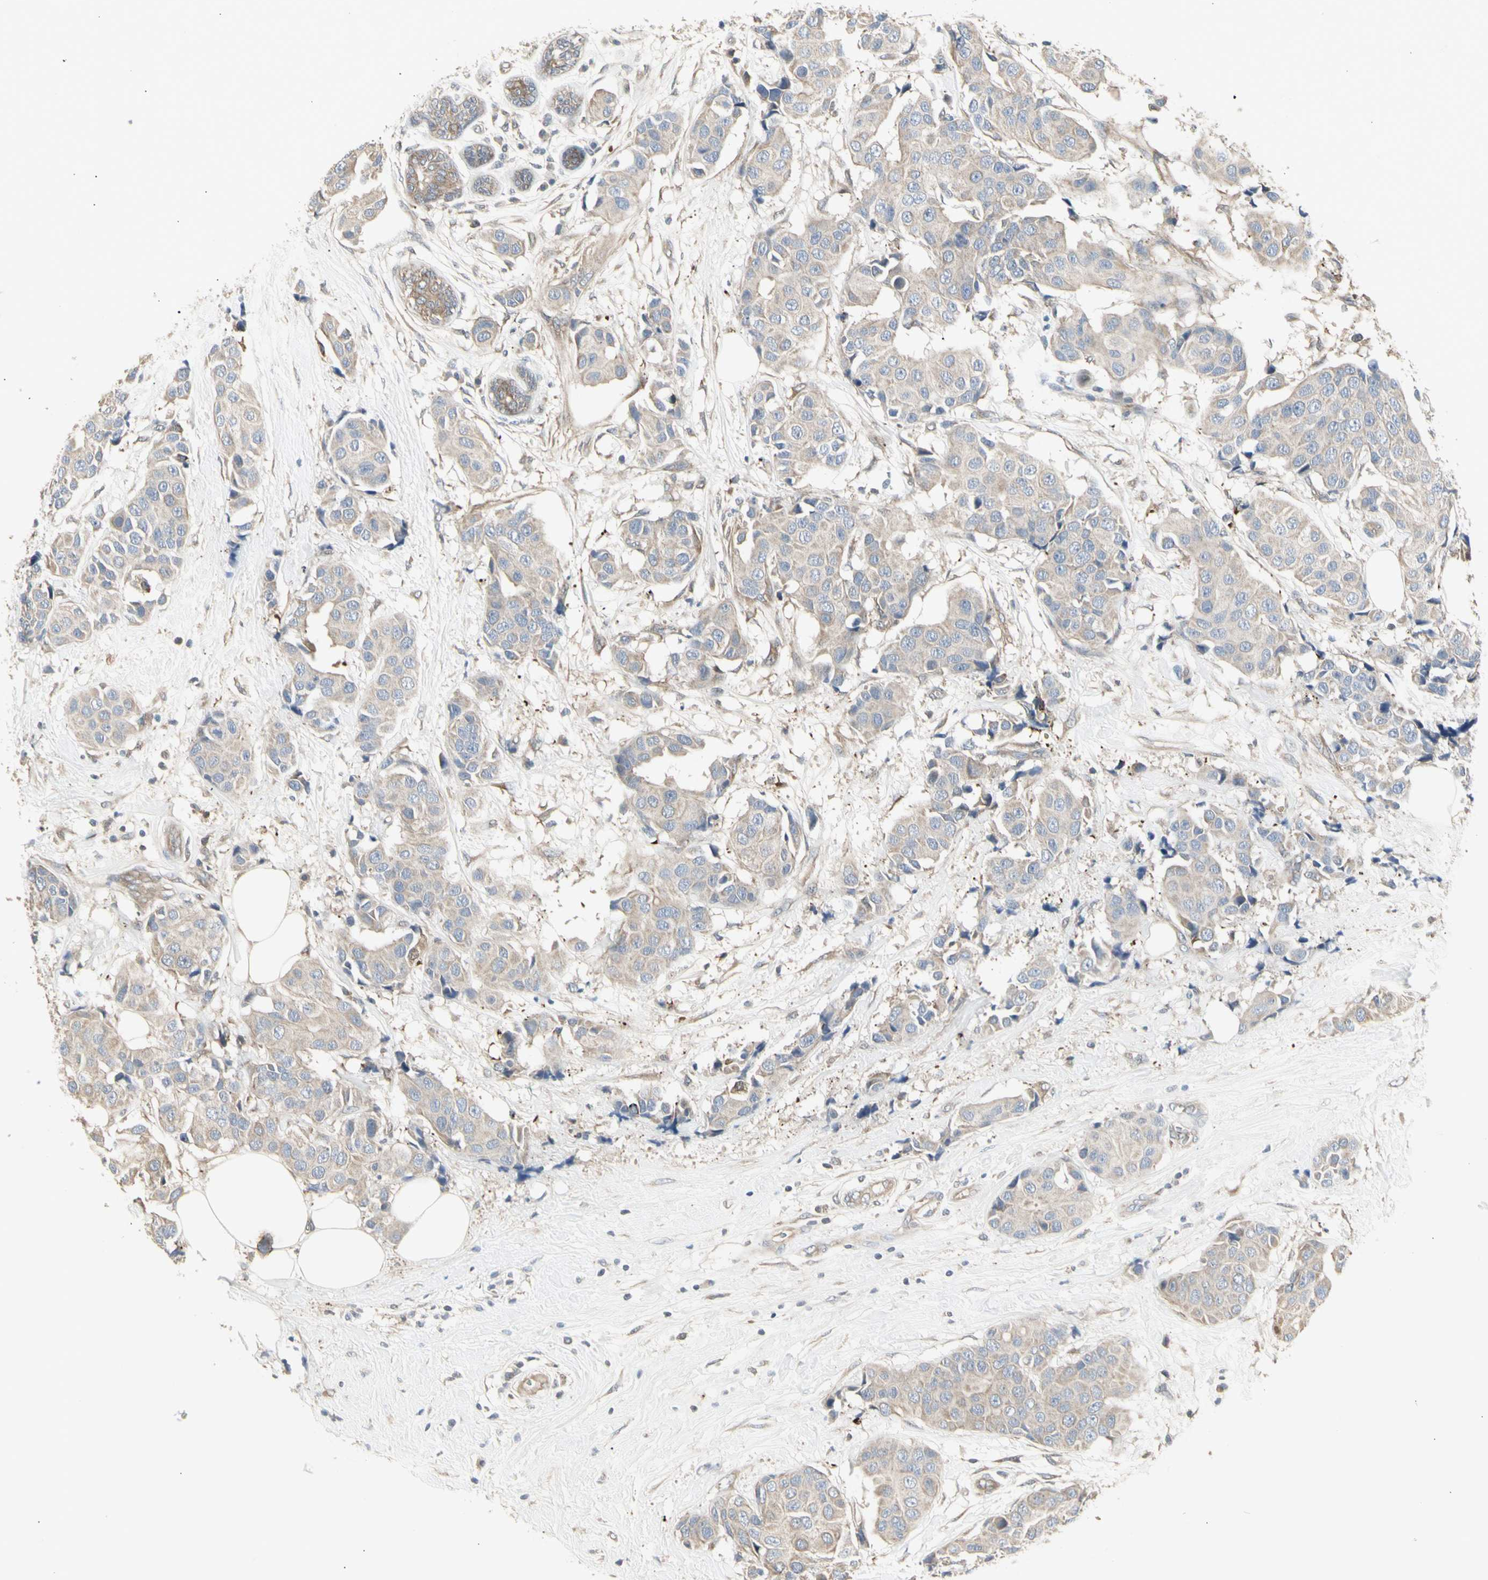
{"staining": {"intensity": "weak", "quantity": ">75%", "location": "cytoplasmic/membranous"}, "tissue": "breast cancer", "cell_type": "Tumor cells", "image_type": "cancer", "snomed": [{"axis": "morphology", "description": "Normal tissue, NOS"}, {"axis": "morphology", "description": "Duct carcinoma"}, {"axis": "topography", "description": "Breast"}], "caption": "Immunohistochemical staining of breast intraductal carcinoma shows low levels of weak cytoplasmic/membranous positivity in approximately >75% of tumor cells.", "gene": "CHURC1-FNTB", "patient": {"sex": "female", "age": 39}}